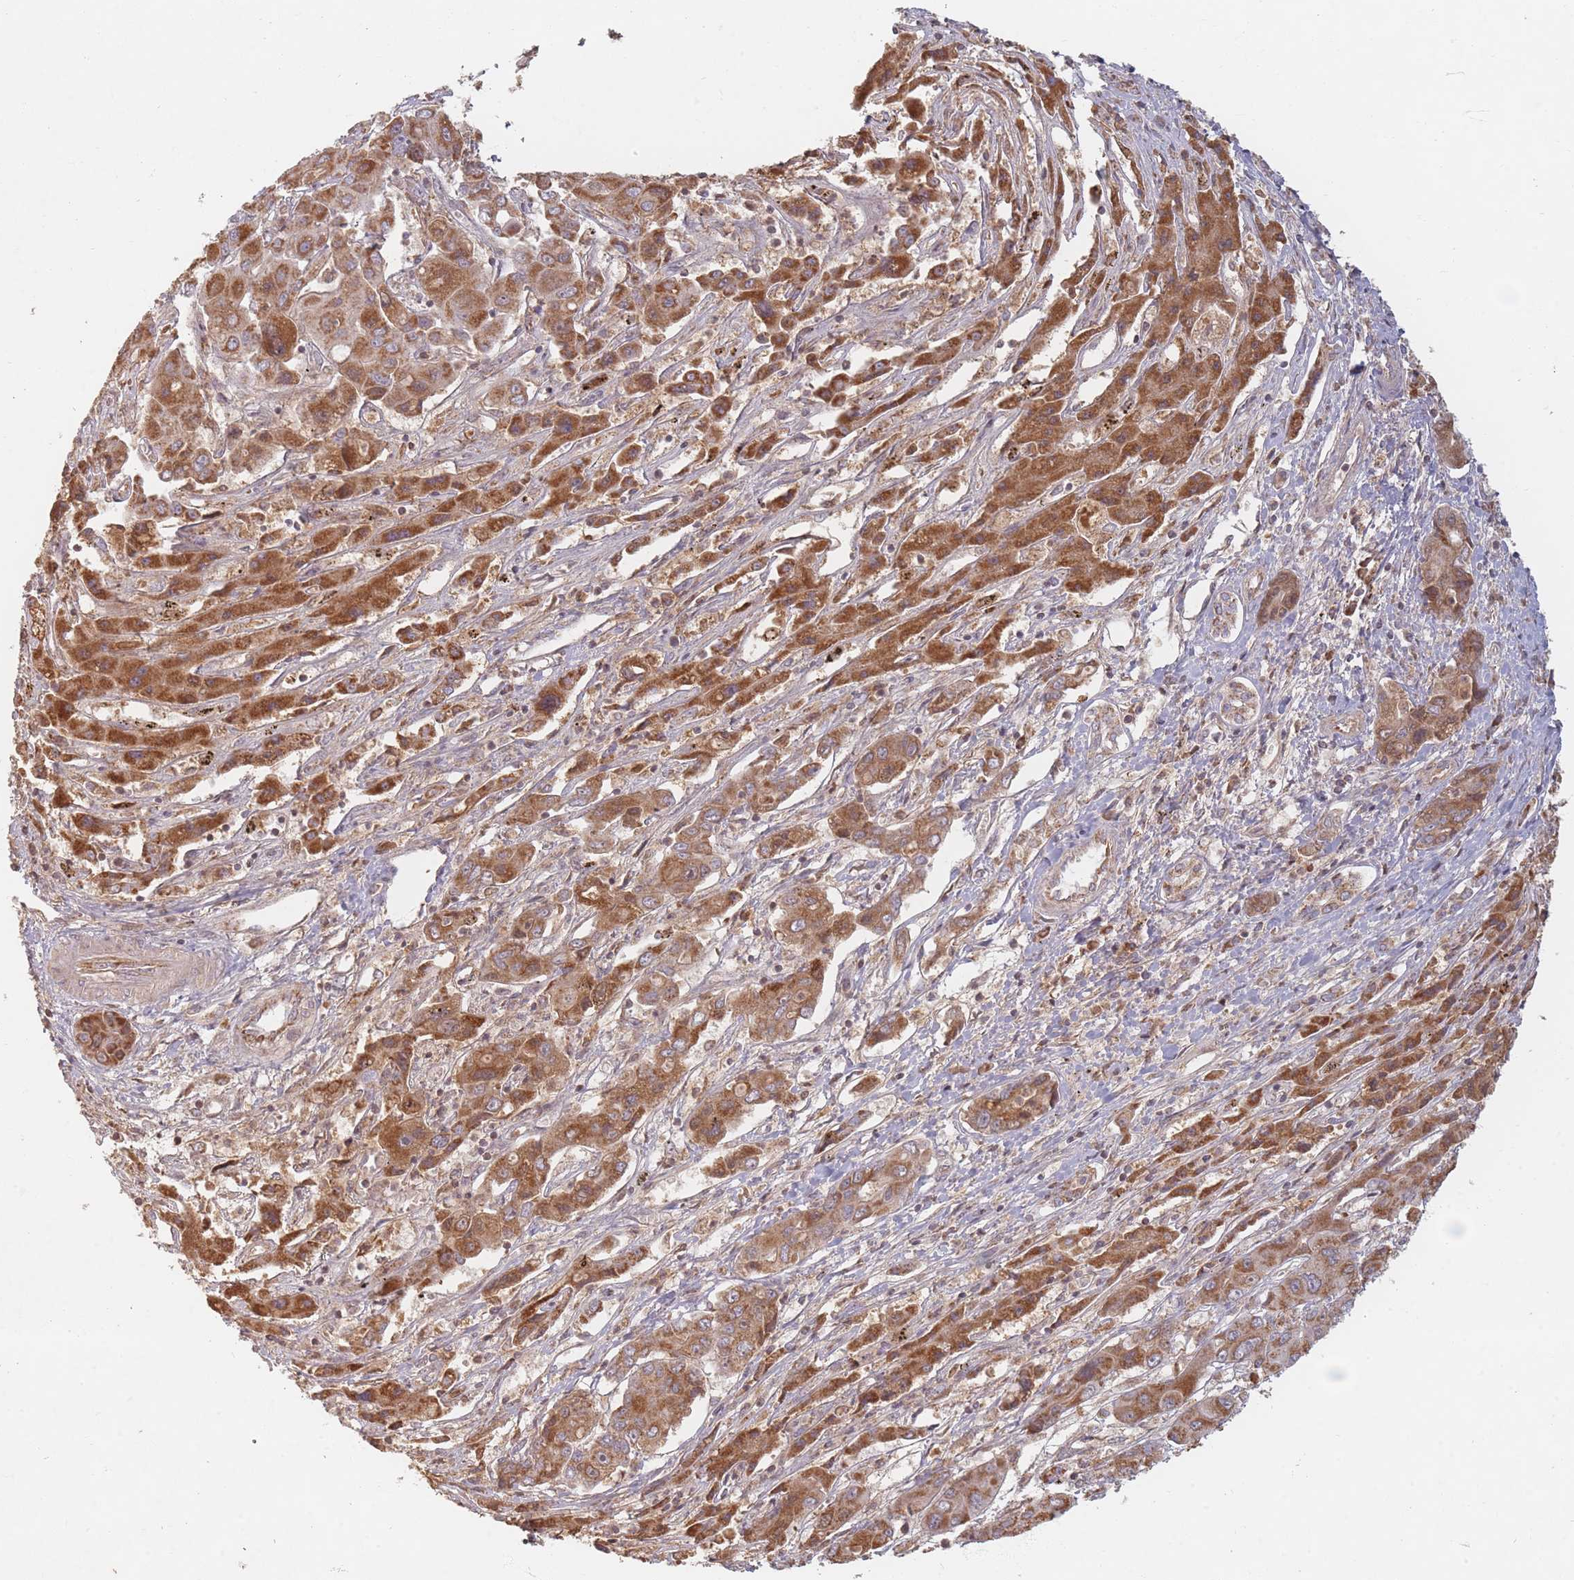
{"staining": {"intensity": "strong", "quantity": ">75%", "location": "cytoplasmic/membranous"}, "tissue": "liver cancer", "cell_type": "Tumor cells", "image_type": "cancer", "snomed": [{"axis": "morphology", "description": "Cholangiocarcinoma"}, {"axis": "topography", "description": "Liver"}], "caption": "Brown immunohistochemical staining in cholangiocarcinoma (liver) reveals strong cytoplasmic/membranous positivity in approximately >75% of tumor cells. (Brightfield microscopy of DAB IHC at high magnification).", "gene": "OR2M4", "patient": {"sex": "male", "age": 67}}